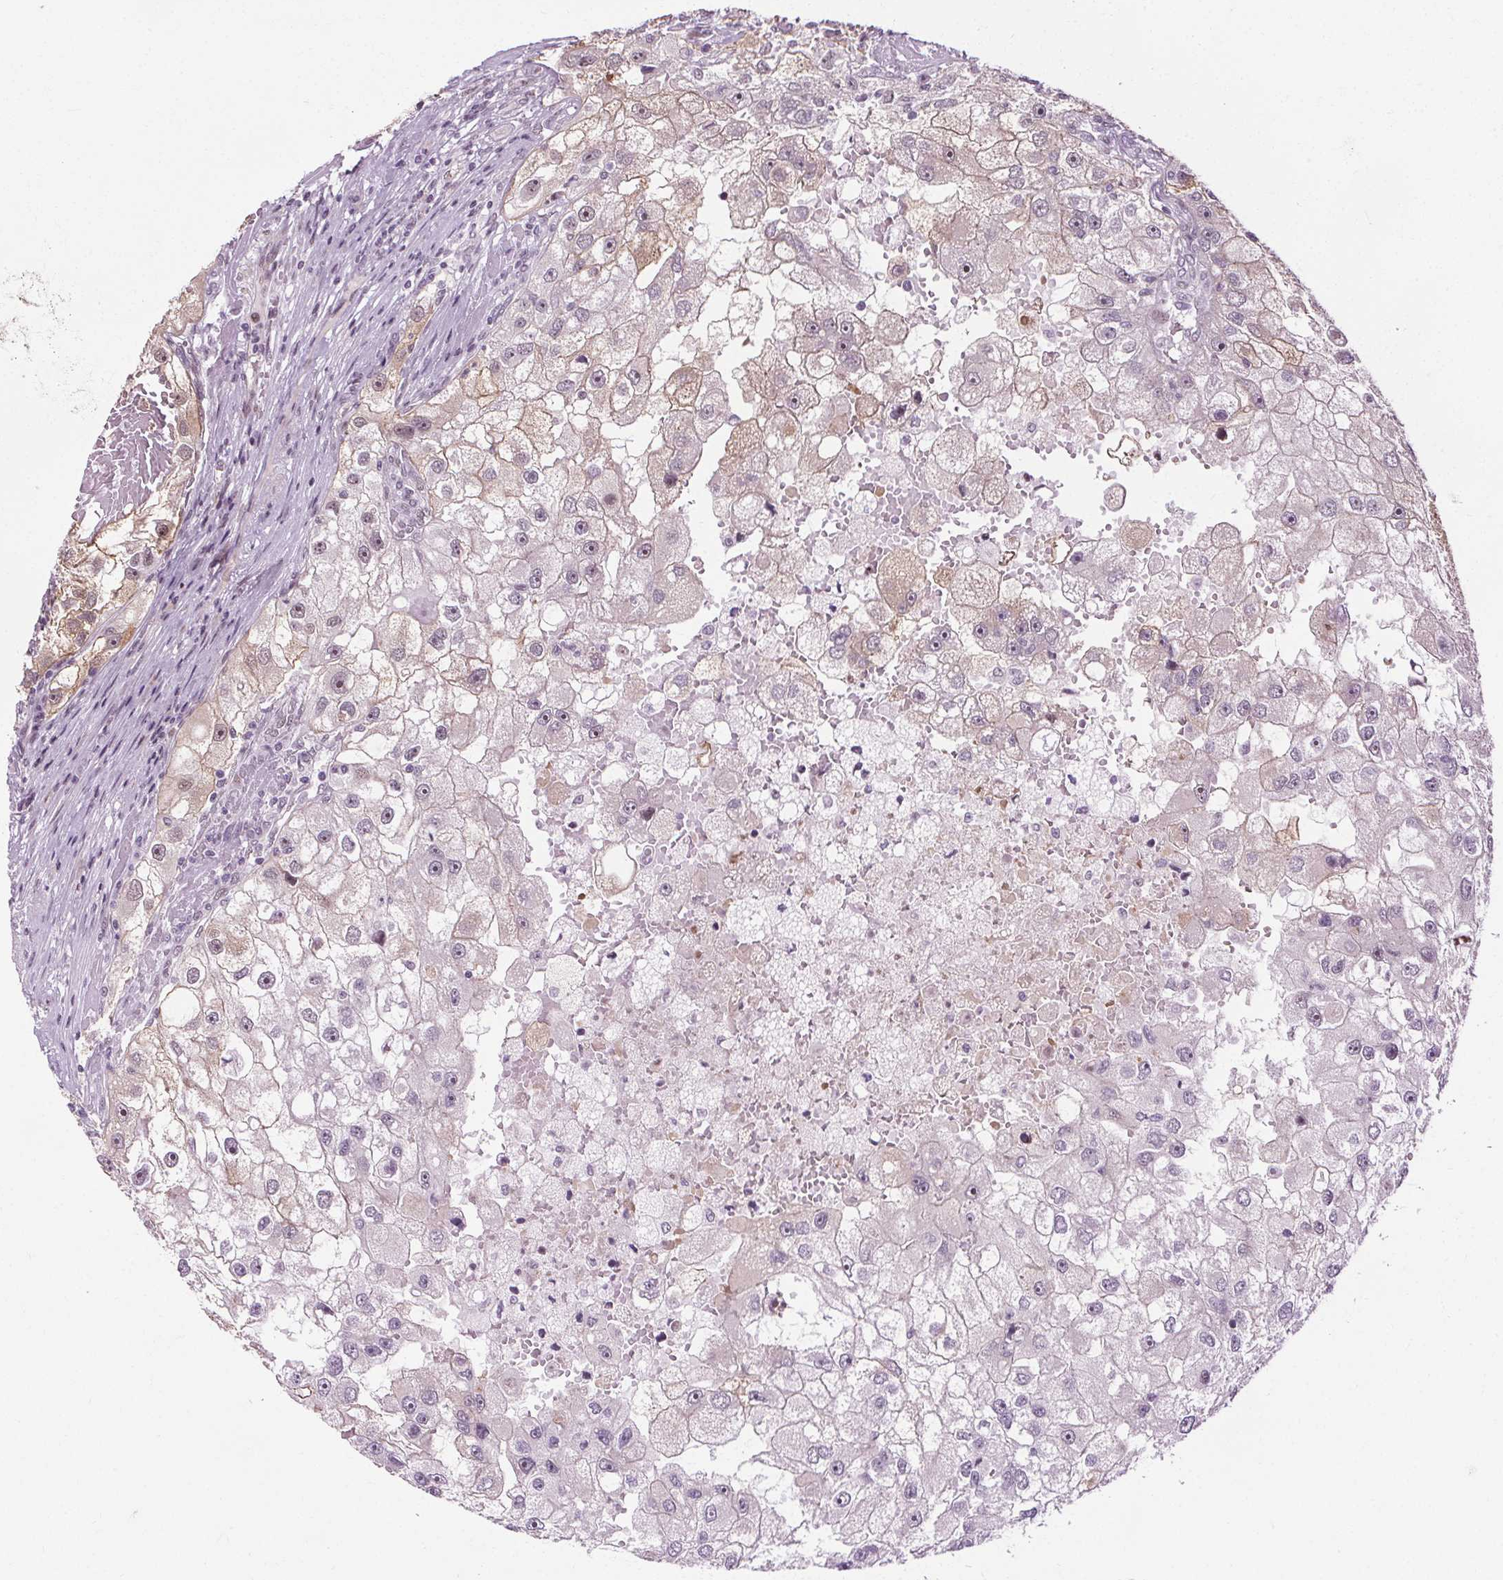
{"staining": {"intensity": "weak", "quantity": "<25%", "location": "cytoplasmic/membranous,nuclear"}, "tissue": "renal cancer", "cell_type": "Tumor cells", "image_type": "cancer", "snomed": [{"axis": "morphology", "description": "Adenocarcinoma, NOS"}, {"axis": "topography", "description": "Kidney"}], "caption": "This is a histopathology image of immunohistochemistry staining of renal cancer (adenocarcinoma), which shows no positivity in tumor cells. Nuclei are stained in blue.", "gene": "CEBPA", "patient": {"sex": "male", "age": 63}}